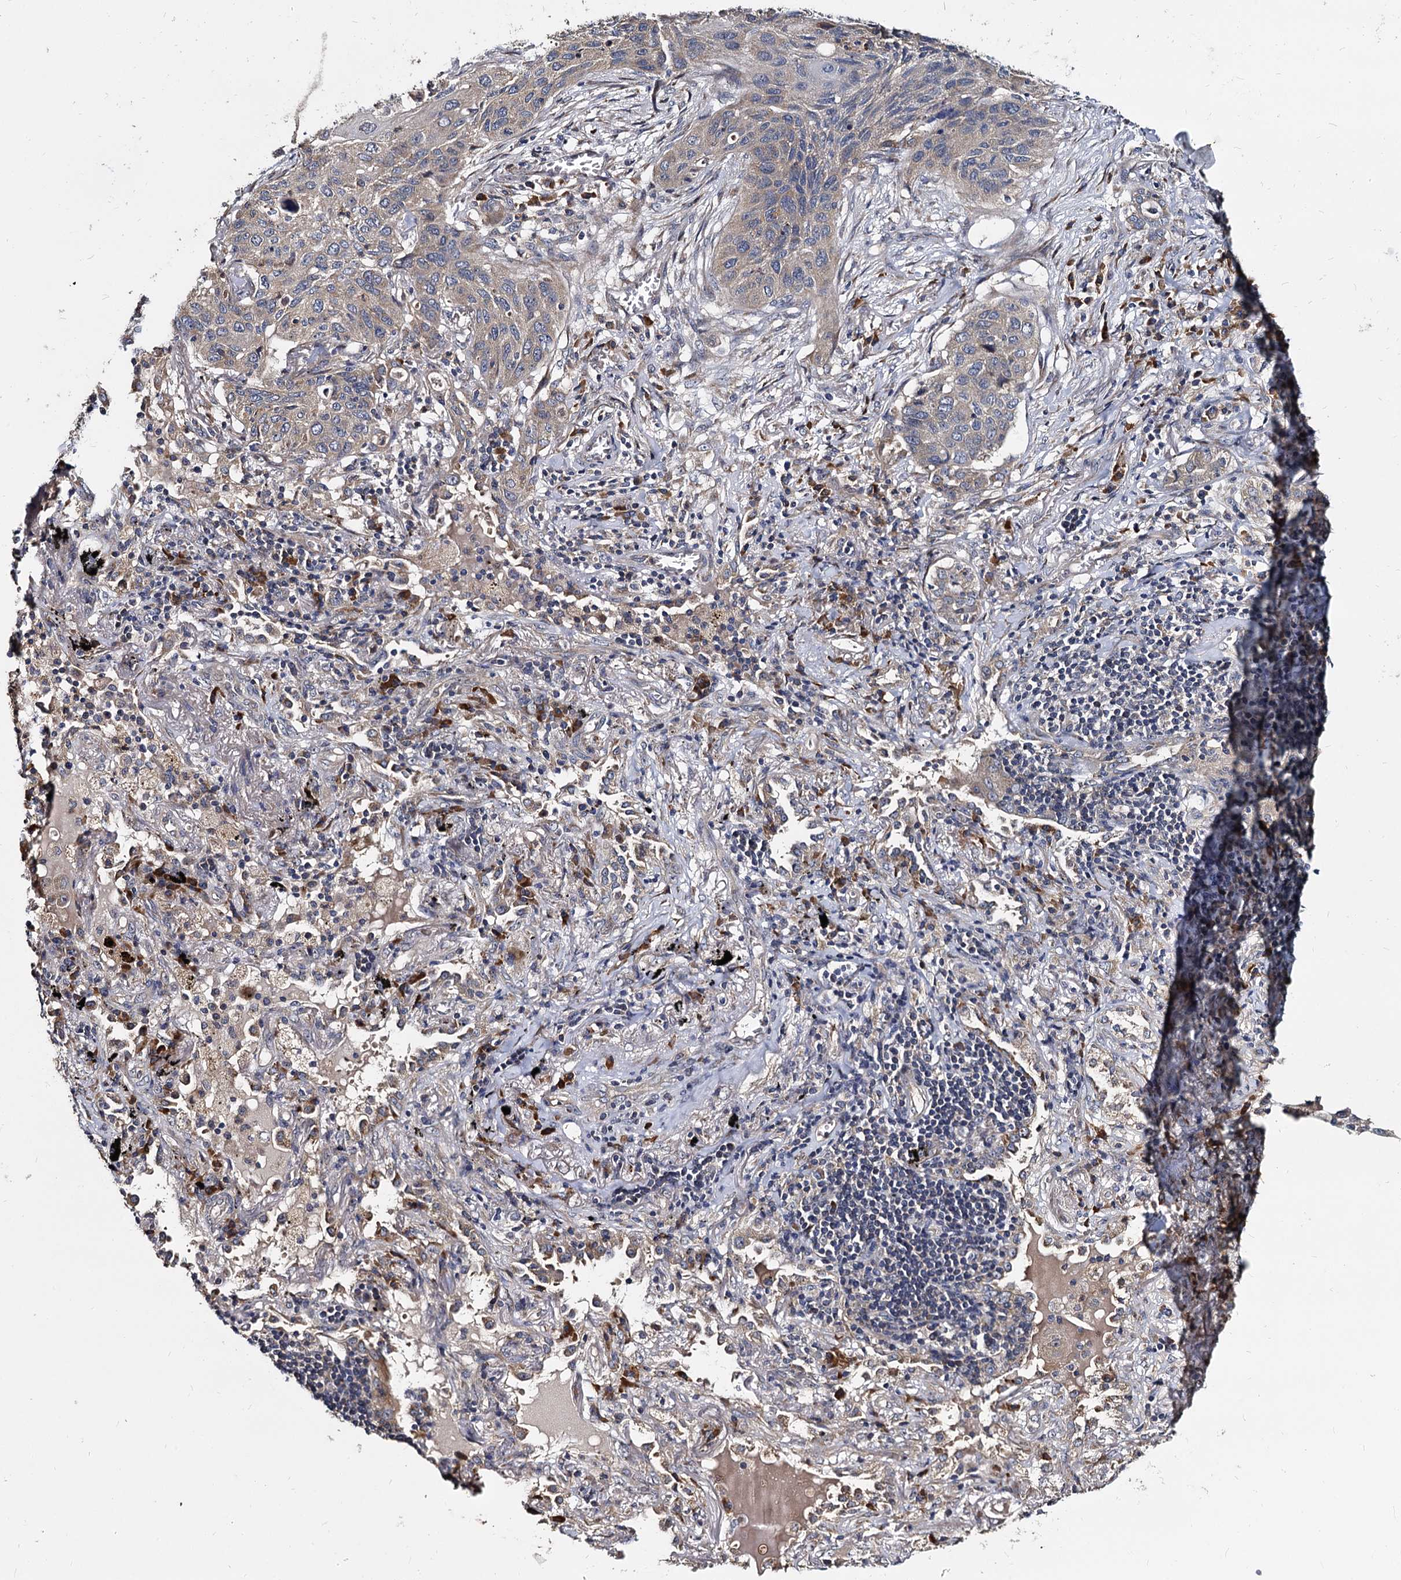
{"staining": {"intensity": "negative", "quantity": "none", "location": "none"}, "tissue": "lung cancer", "cell_type": "Tumor cells", "image_type": "cancer", "snomed": [{"axis": "morphology", "description": "Squamous cell carcinoma, NOS"}, {"axis": "topography", "description": "Lung"}], "caption": "This image is of lung squamous cell carcinoma stained with immunohistochemistry (IHC) to label a protein in brown with the nuclei are counter-stained blue. There is no staining in tumor cells. The staining is performed using DAB (3,3'-diaminobenzidine) brown chromogen with nuclei counter-stained in using hematoxylin.", "gene": "WWC3", "patient": {"sex": "female", "age": 63}}